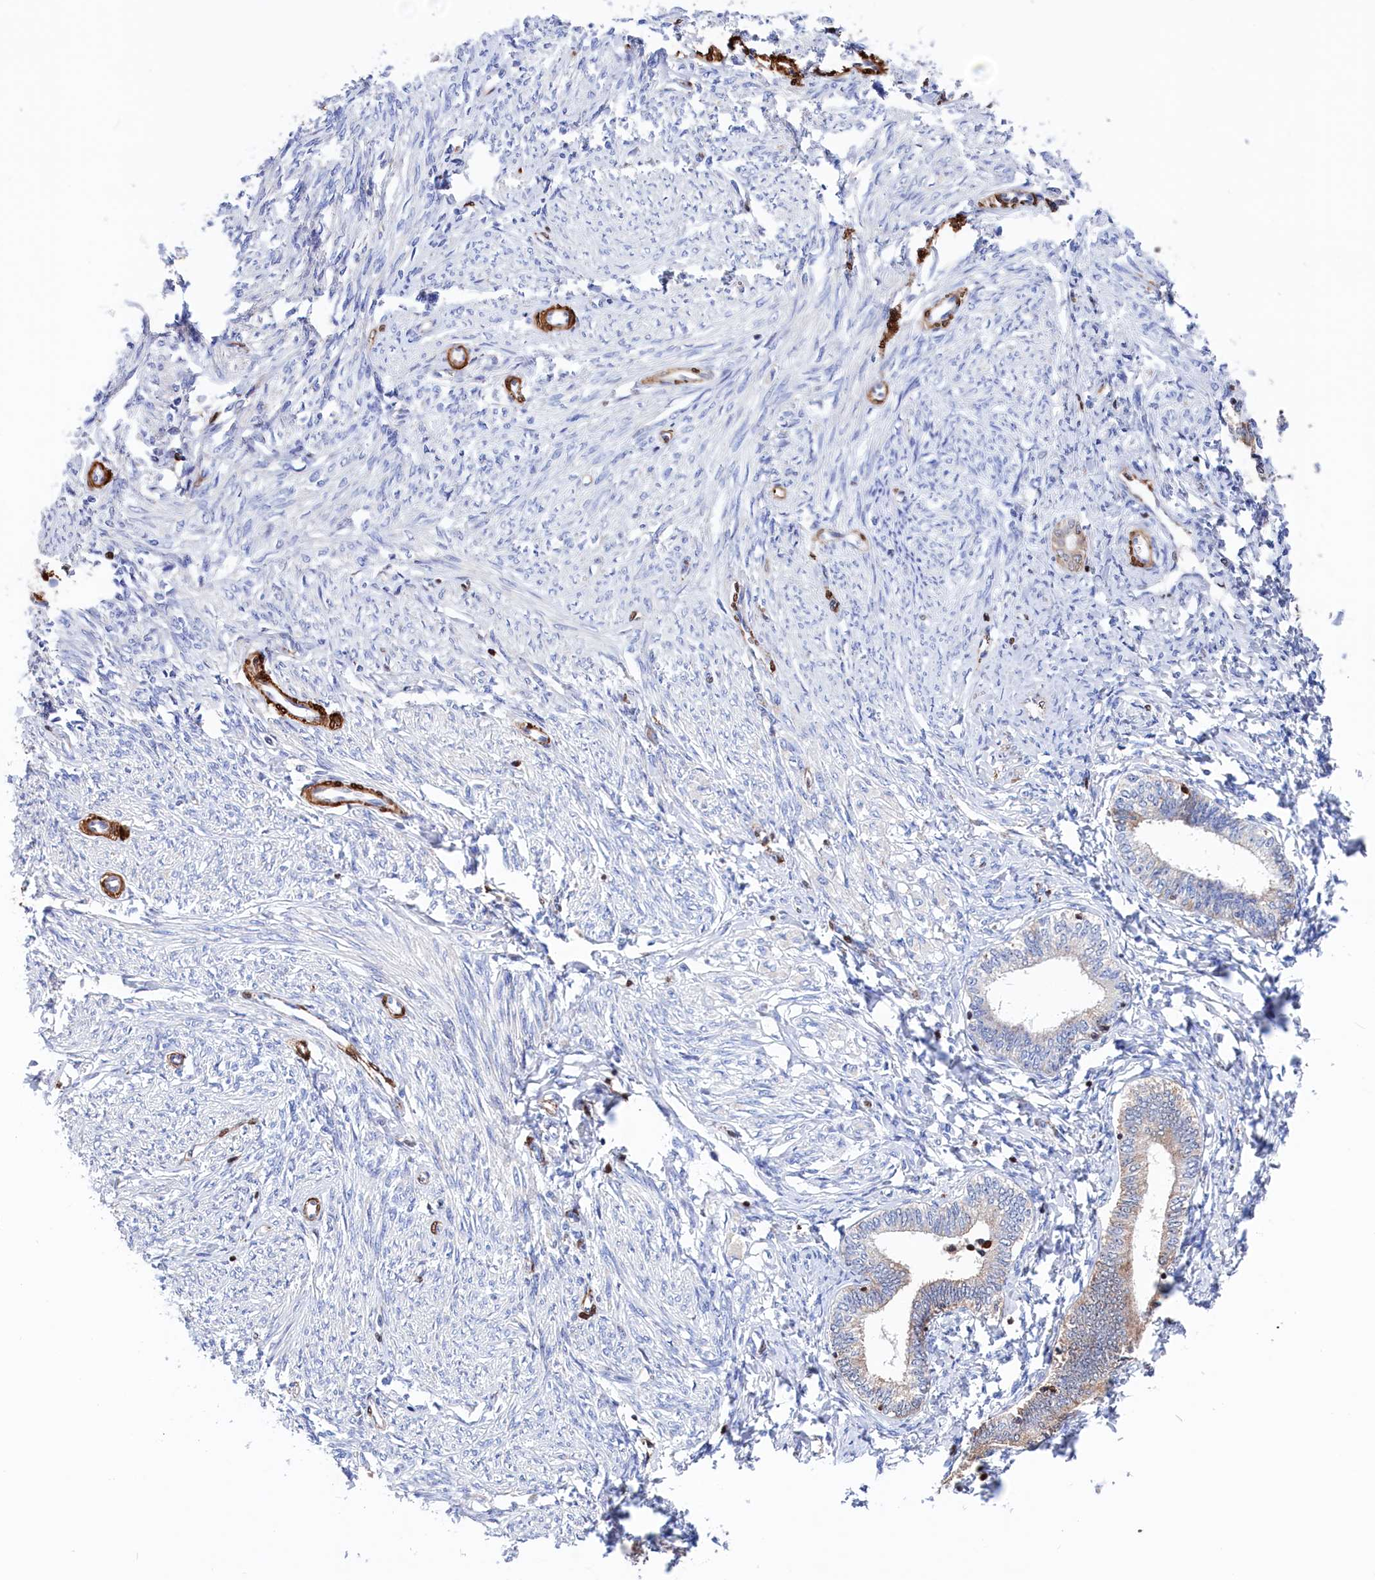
{"staining": {"intensity": "negative", "quantity": "none", "location": "none"}, "tissue": "endometrium", "cell_type": "Cells in endometrial stroma", "image_type": "normal", "snomed": [{"axis": "morphology", "description": "Normal tissue, NOS"}, {"axis": "topography", "description": "Endometrium"}], "caption": "IHC histopathology image of unremarkable human endometrium stained for a protein (brown), which displays no expression in cells in endometrial stroma.", "gene": "CRIP1", "patient": {"sex": "female", "age": 72}}